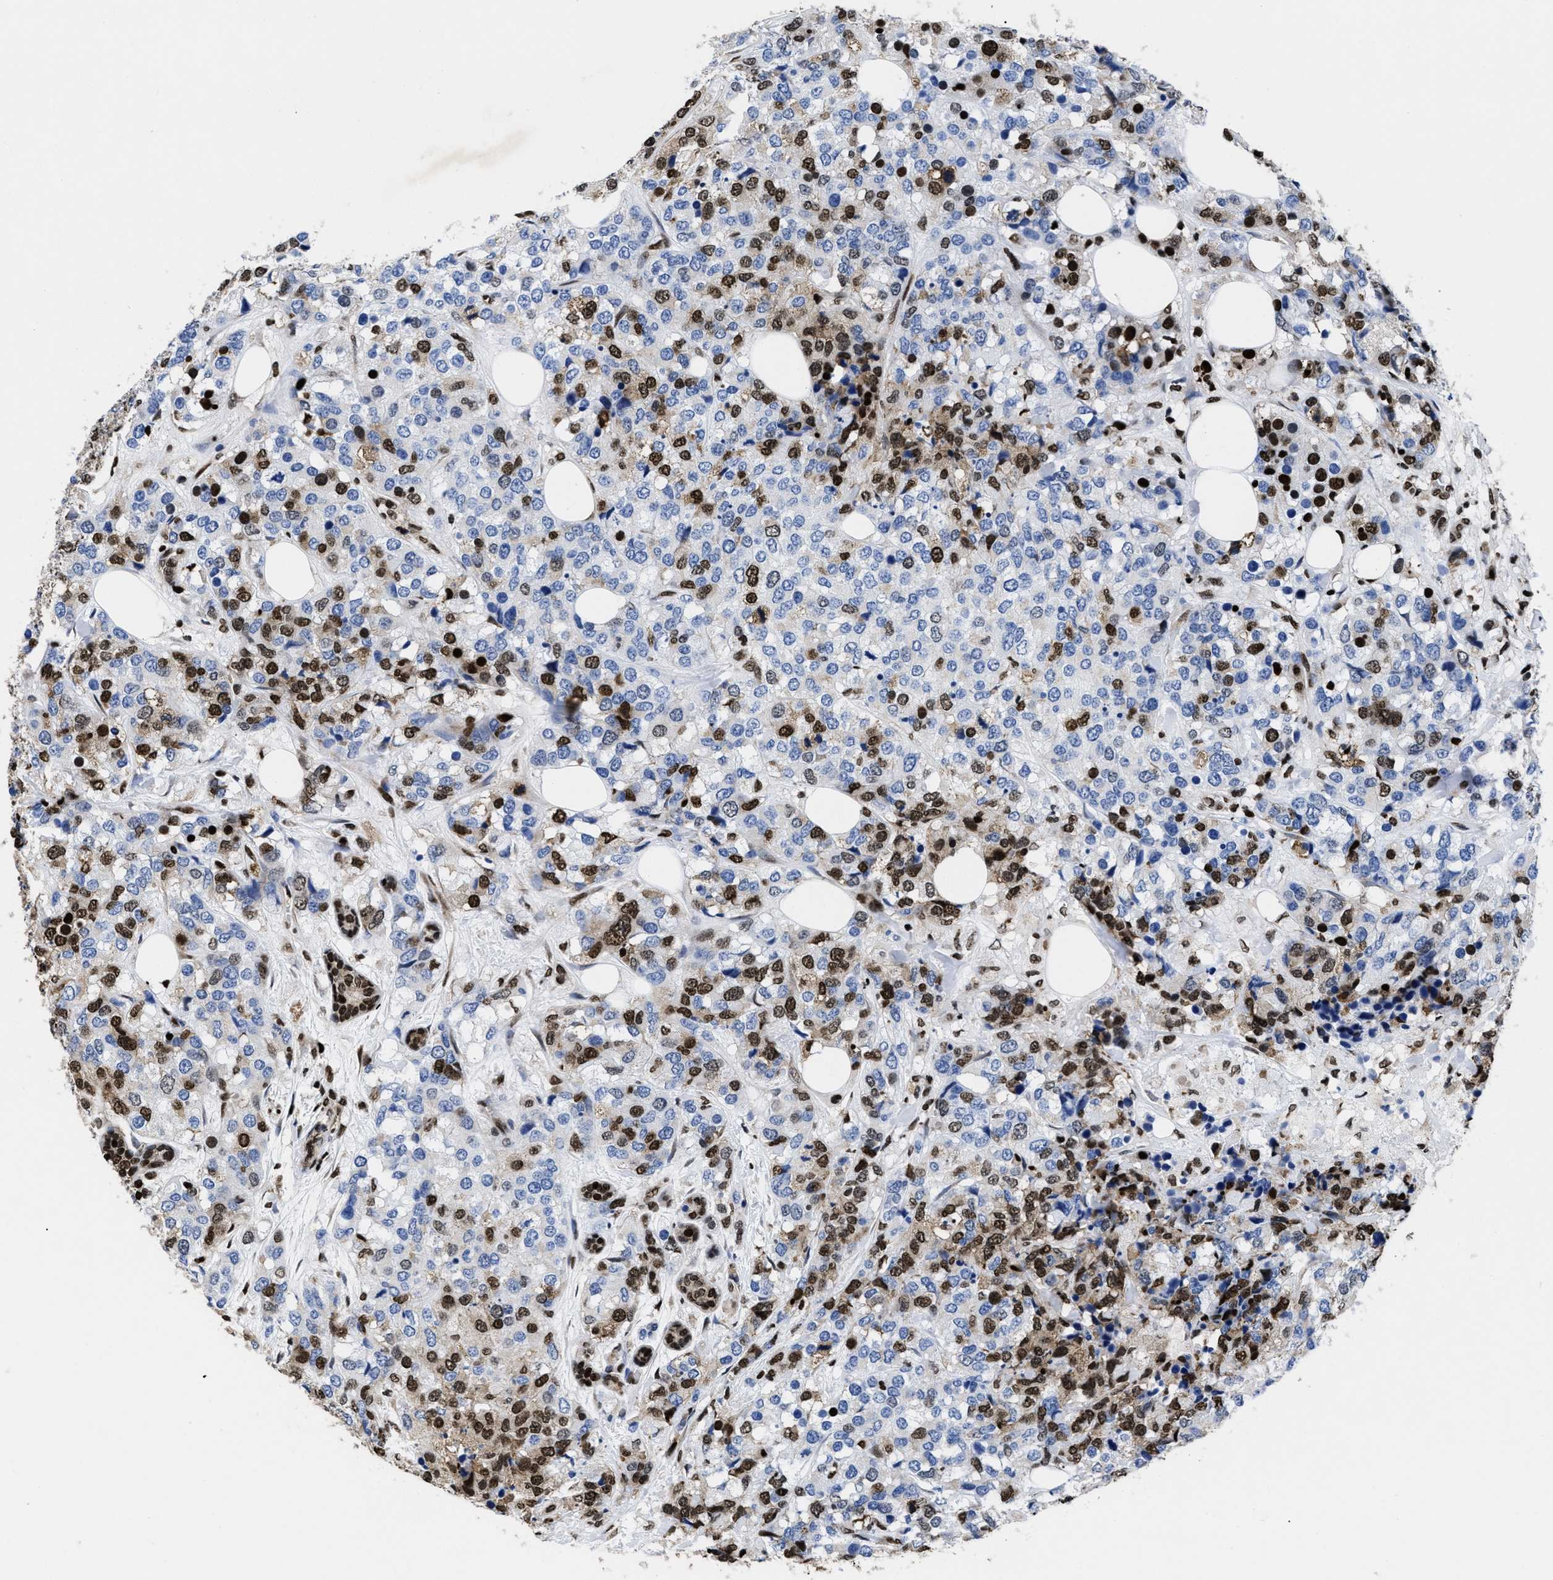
{"staining": {"intensity": "strong", "quantity": "25%-75%", "location": "nuclear"}, "tissue": "breast cancer", "cell_type": "Tumor cells", "image_type": "cancer", "snomed": [{"axis": "morphology", "description": "Lobular carcinoma"}, {"axis": "topography", "description": "Breast"}], "caption": "Immunohistochemistry photomicrograph of neoplastic tissue: breast cancer (lobular carcinoma) stained using IHC reveals high levels of strong protein expression localized specifically in the nuclear of tumor cells, appearing as a nuclear brown color.", "gene": "CALHM3", "patient": {"sex": "female", "age": 59}}